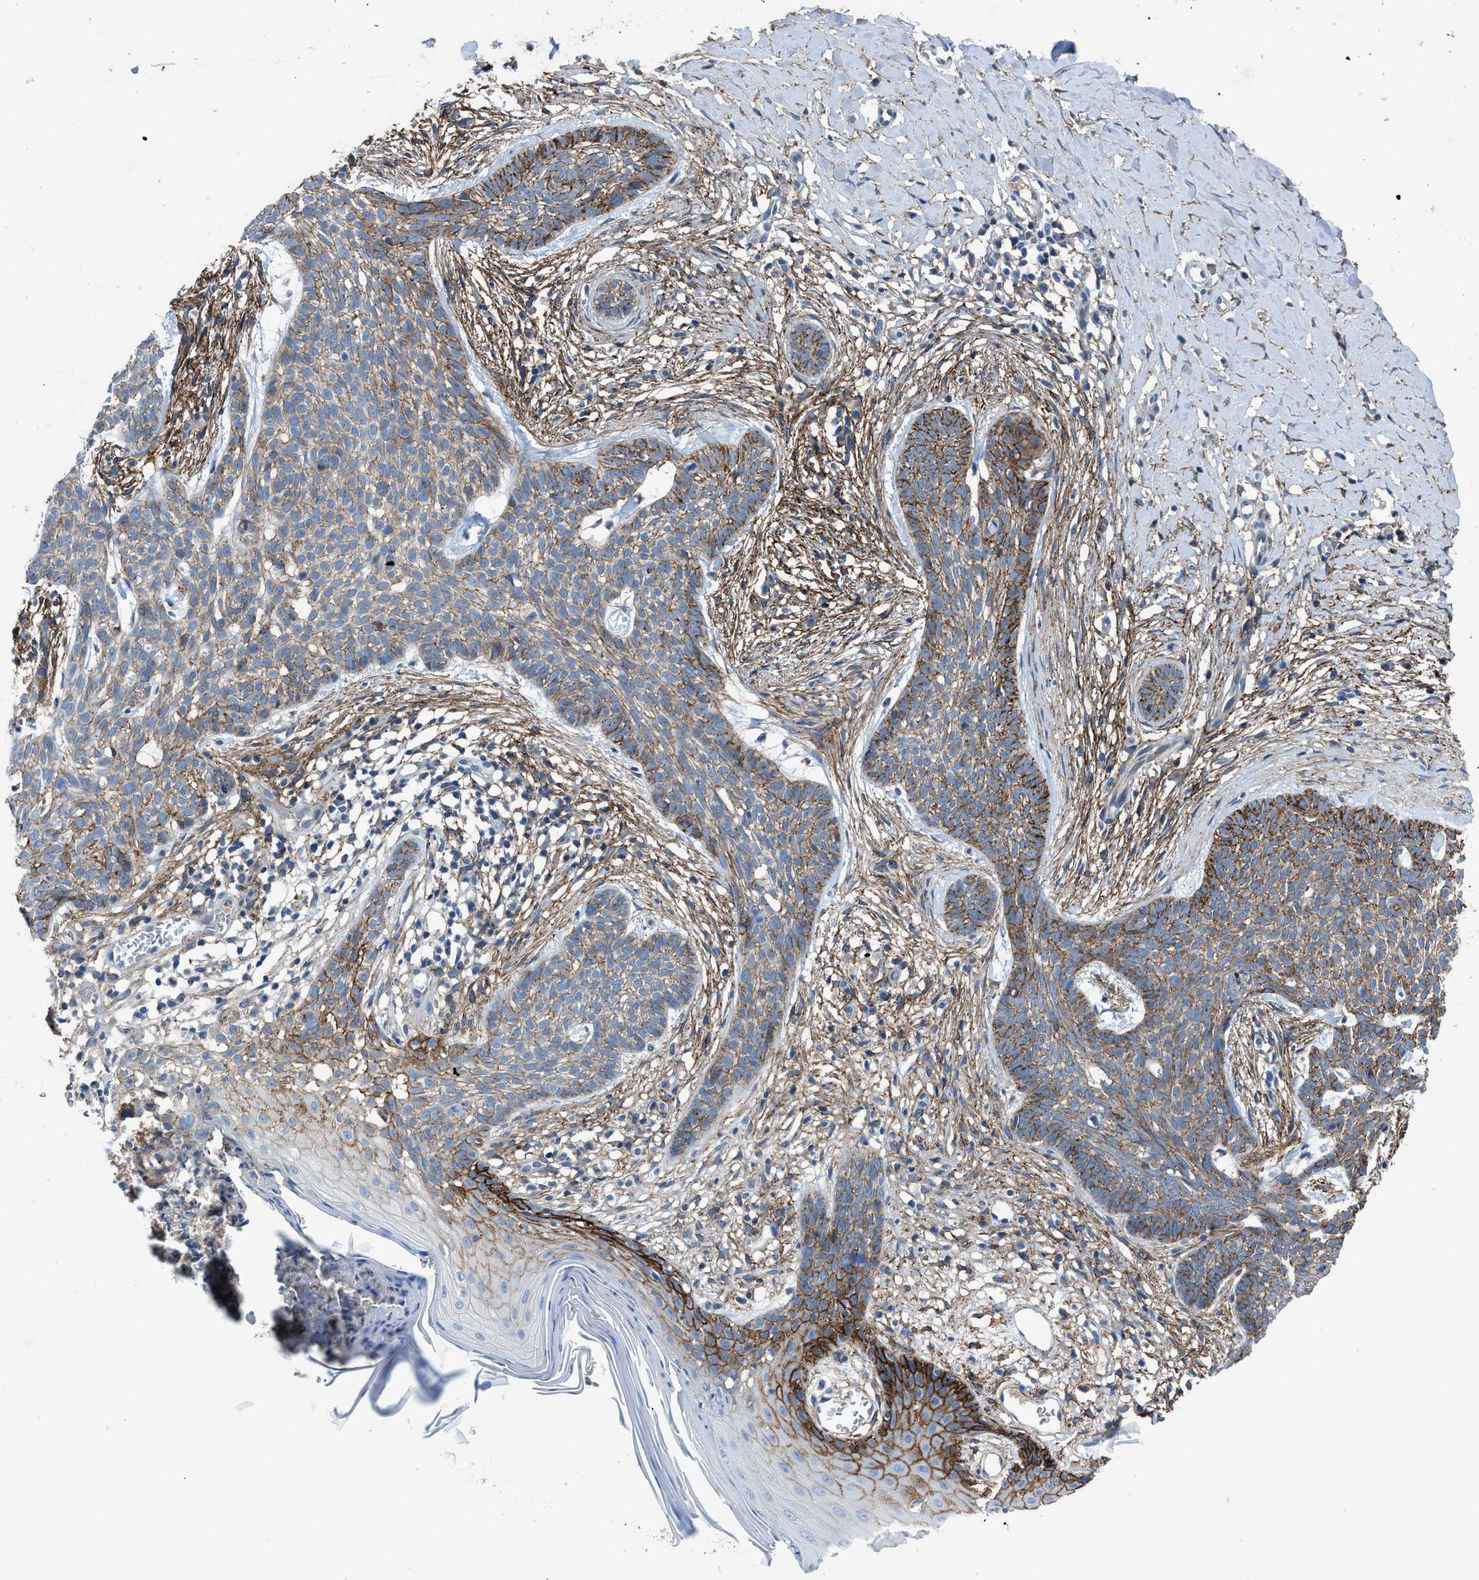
{"staining": {"intensity": "moderate", "quantity": ">75%", "location": "cytoplasmic/membranous"}, "tissue": "skin cancer", "cell_type": "Tumor cells", "image_type": "cancer", "snomed": [{"axis": "morphology", "description": "Basal cell carcinoma"}, {"axis": "topography", "description": "Skin"}], "caption": "Immunohistochemical staining of skin basal cell carcinoma reveals medium levels of moderate cytoplasmic/membranous protein staining in about >75% of tumor cells.", "gene": "PTGFRN", "patient": {"sex": "female", "age": 59}}